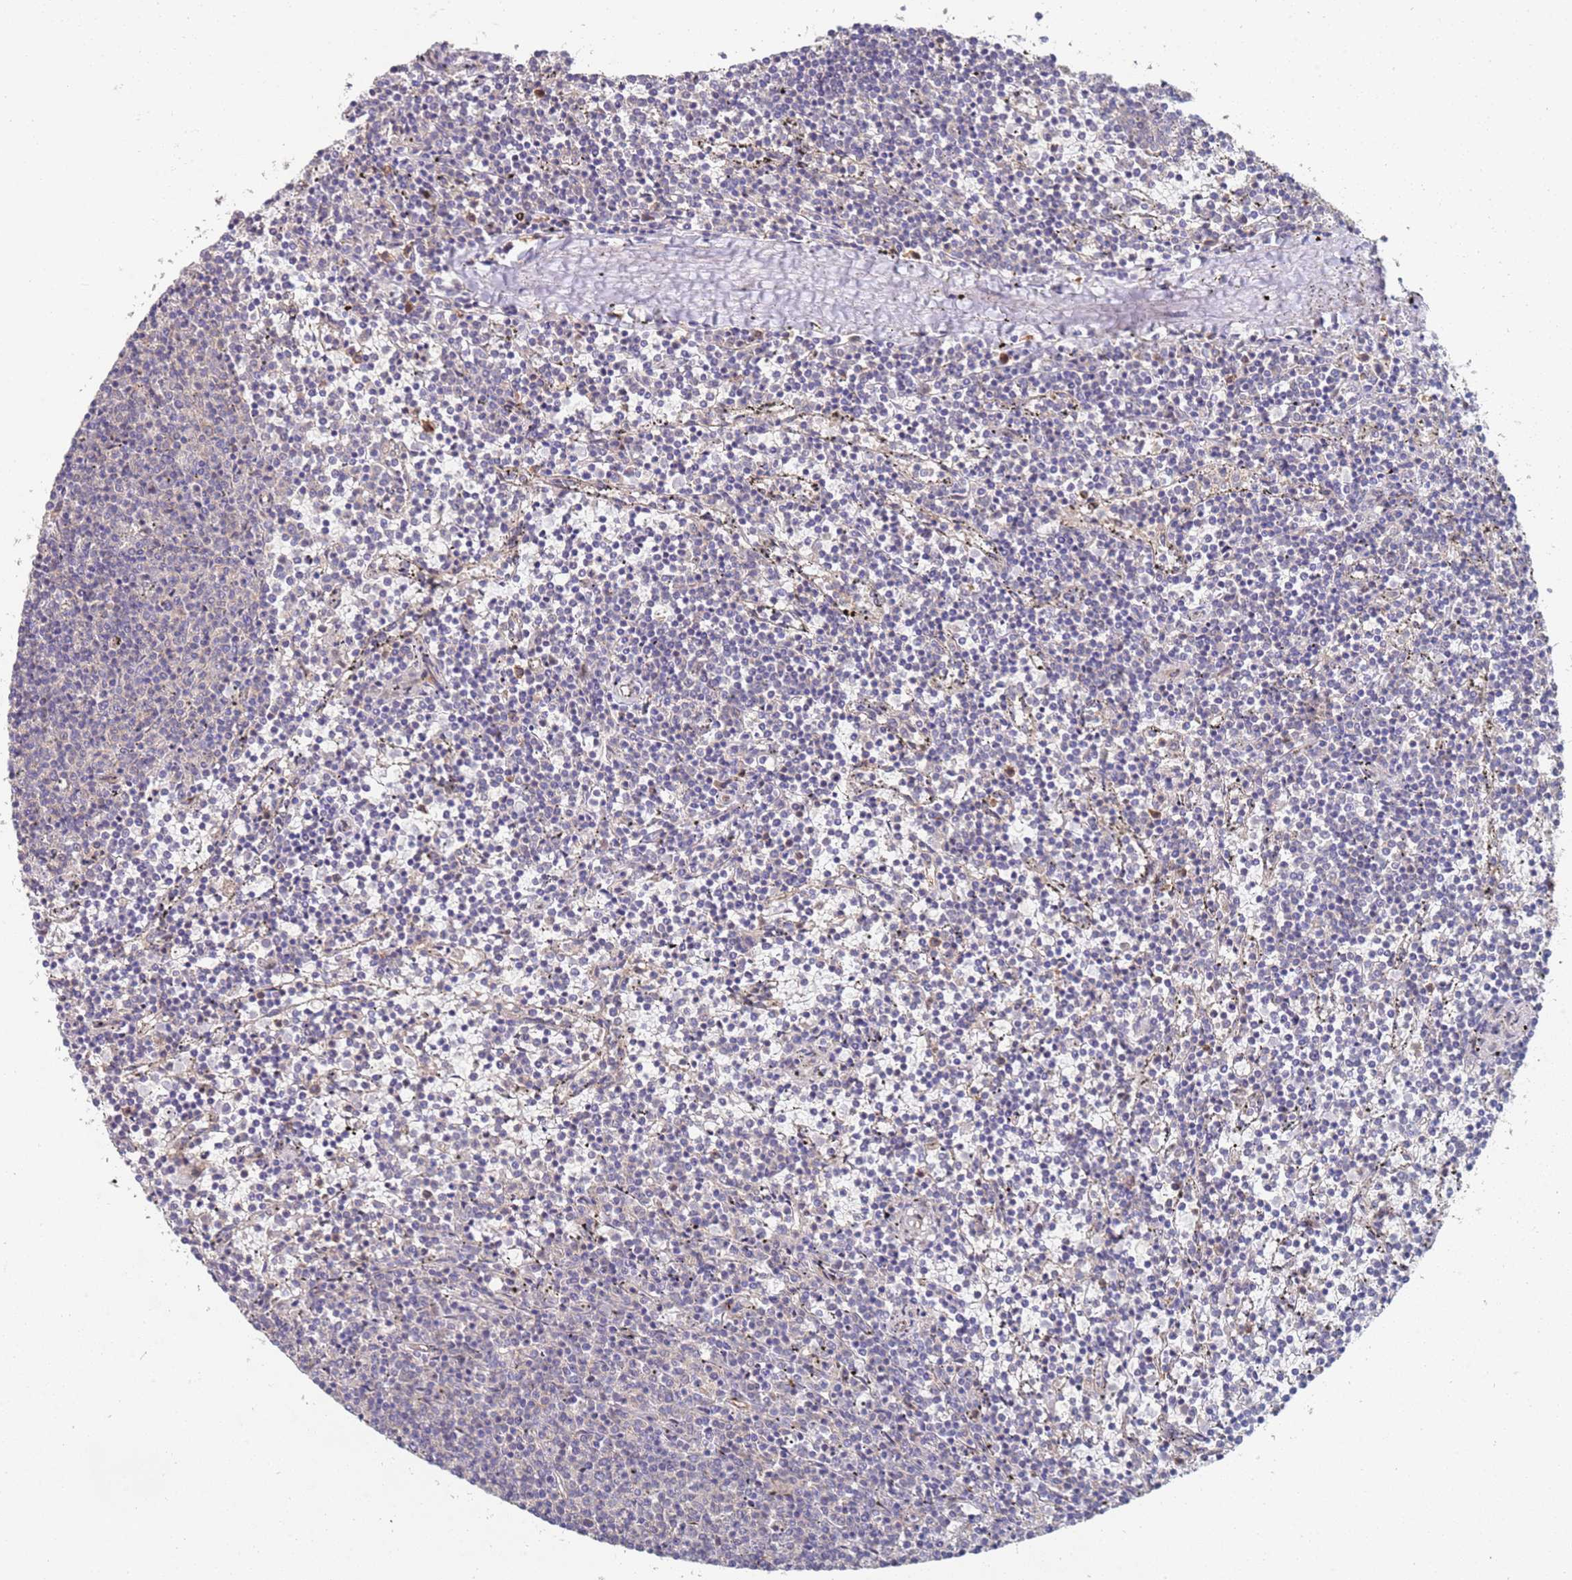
{"staining": {"intensity": "negative", "quantity": "none", "location": "none"}, "tissue": "lymphoma", "cell_type": "Tumor cells", "image_type": "cancer", "snomed": [{"axis": "morphology", "description": "Malignant lymphoma, non-Hodgkin's type, Low grade"}, {"axis": "topography", "description": "Spleen"}], "caption": "Immunohistochemical staining of human lymphoma exhibits no significant expression in tumor cells. Brightfield microscopy of immunohistochemistry (IHC) stained with DAB (brown) and hematoxylin (blue), captured at high magnification.", "gene": "ABCB6", "patient": {"sex": "female", "age": 50}}